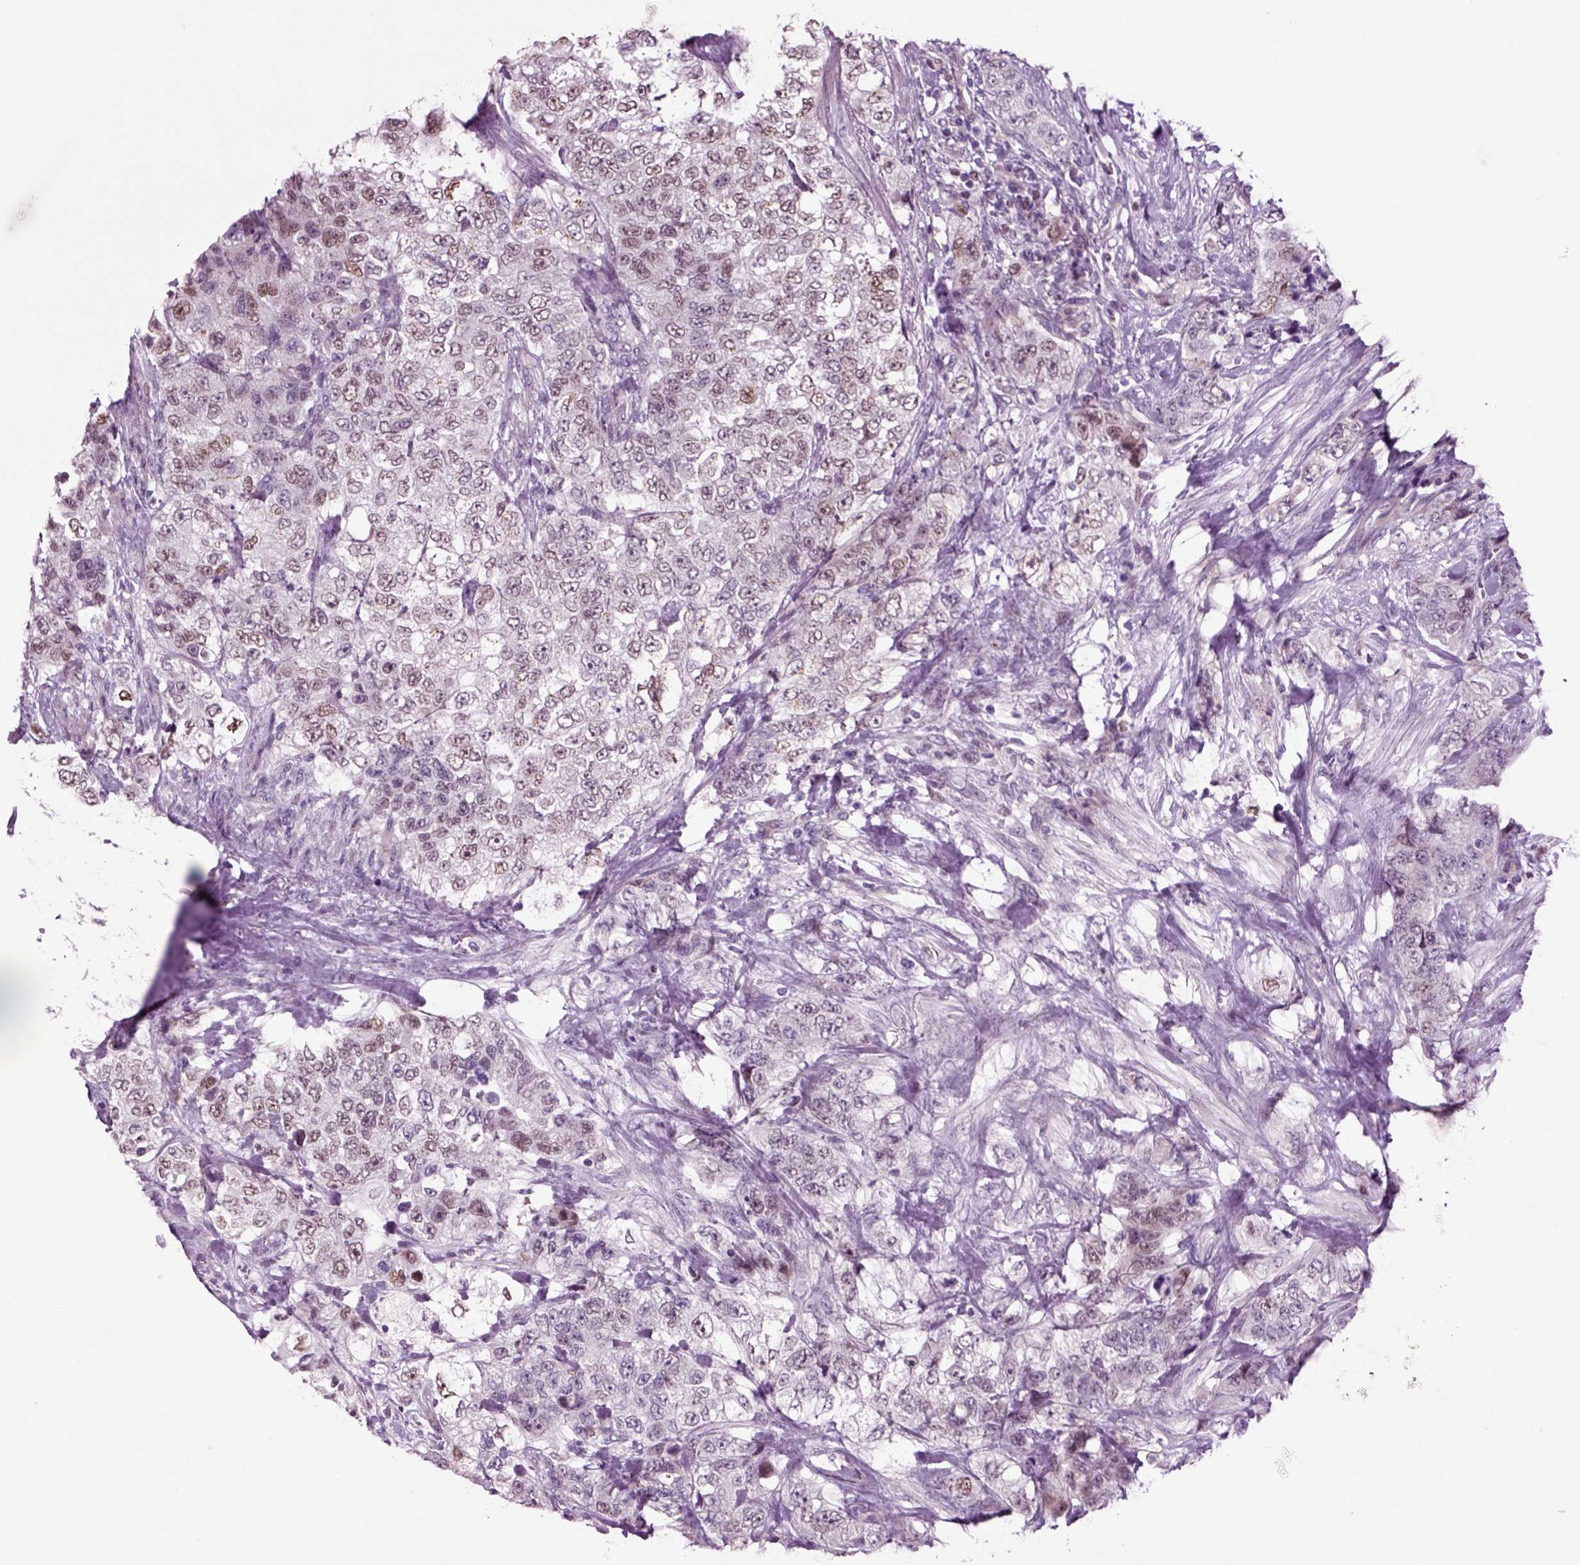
{"staining": {"intensity": "weak", "quantity": "<25%", "location": "nuclear"}, "tissue": "urothelial cancer", "cell_type": "Tumor cells", "image_type": "cancer", "snomed": [{"axis": "morphology", "description": "Urothelial carcinoma, High grade"}, {"axis": "topography", "description": "Urinary bladder"}], "caption": "This is an IHC image of urothelial cancer. There is no expression in tumor cells.", "gene": "ARID3A", "patient": {"sex": "female", "age": 78}}